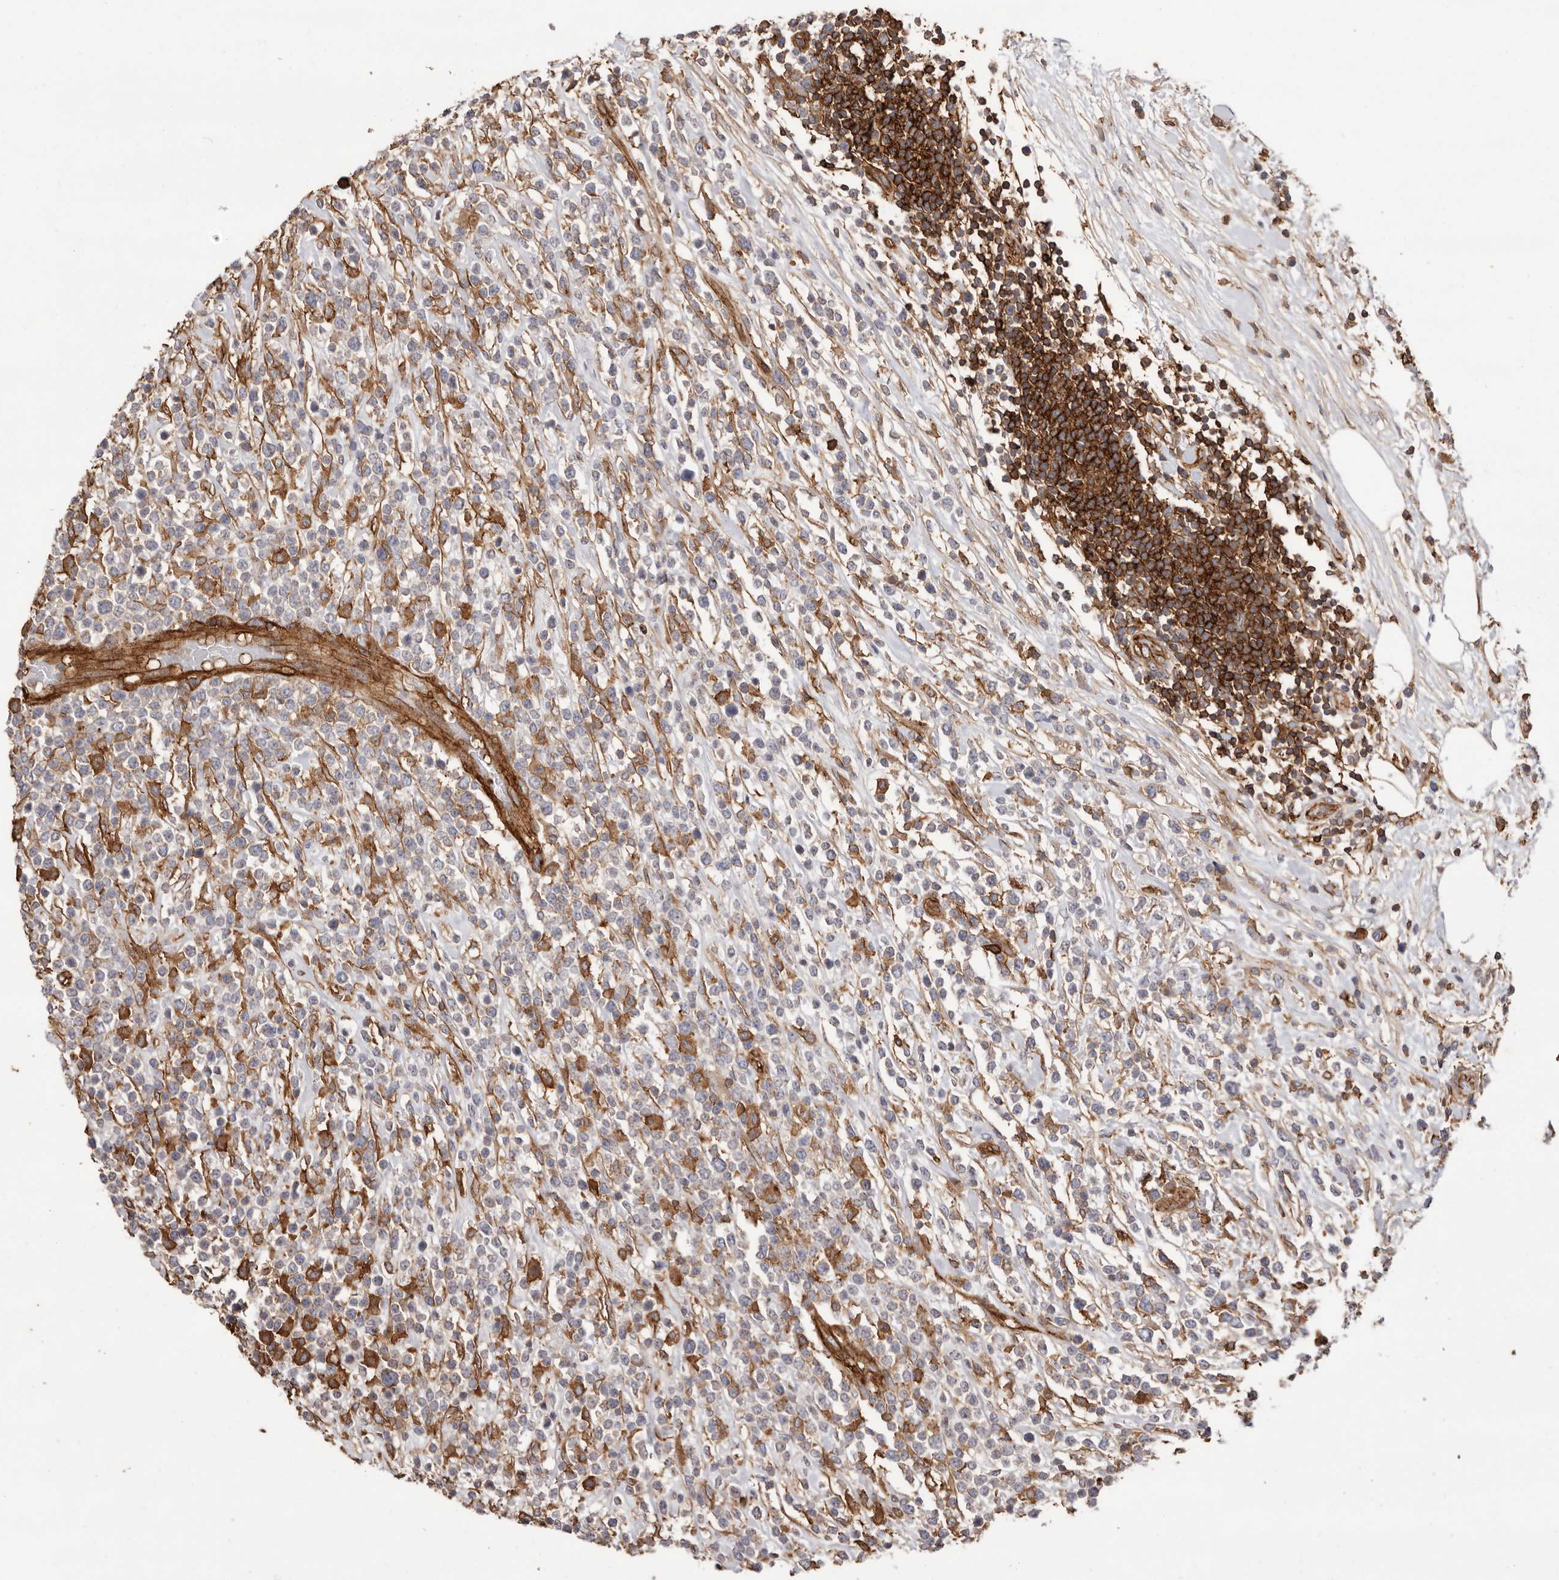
{"staining": {"intensity": "strong", "quantity": "<25%", "location": "cytoplasmic/membranous"}, "tissue": "lymphoma", "cell_type": "Tumor cells", "image_type": "cancer", "snomed": [{"axis": "morphology", "description": "Malignant lymphoma, non-Hodgkin's type, High grade"}, {"axis": "topography", "description": "Colon"}], "caption": "Protein expression analysis of lymphoma displays strong cytoplasmic/membranous positivity in approximately <25% of tumor cells.", "gene": "MMACHC", "patient": {"sex": "female", "age": 53}}